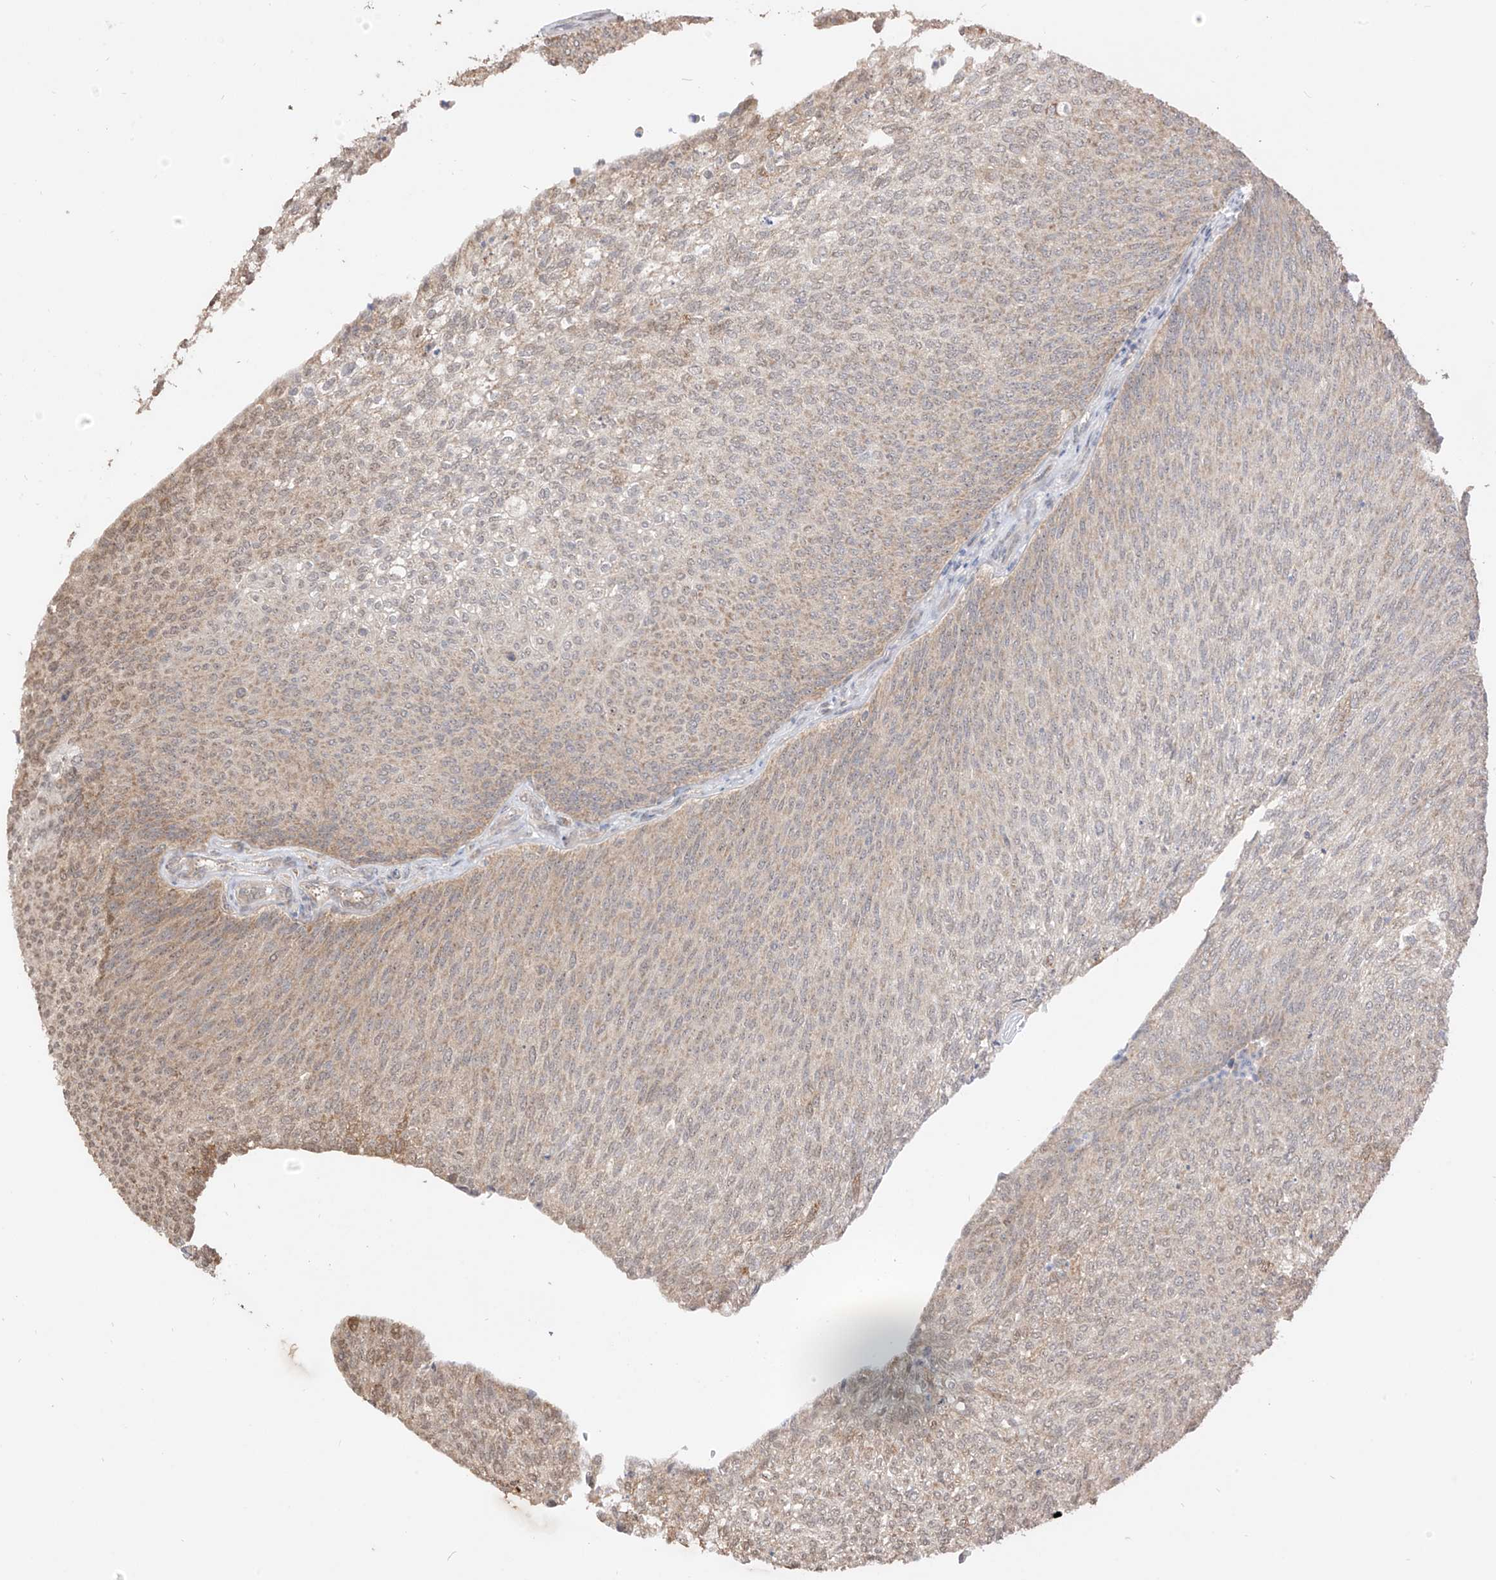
{"staining": {"intensity": "moderate", "quantity": ">75%", "location": "cytoplasmic/membranous"}, "tissue": "urothelial cancer", "cell_type": "Tumor cells", "image_type": "cancer", "snomed": [{"axis": "morphology", "description": "Urothelial carcinoma, Low grade"}, {"axis": "topography", "description": "Urinary bladder"}], "caption": "Immunohistochemical staining of low-grade urothelial carcinoma displays medium levels of moderate cytoplasmic/membranous protein positivity in approximately >75% of tumor cells. The protein of interest is stained brown, and the nuclei are stained in blue (DAB (3,3'-diaminobenzidine) IHC with brightfield microscopy, high magnification).", "gene": "LATS1", "patient": {"sex": "female", "age": 79}}